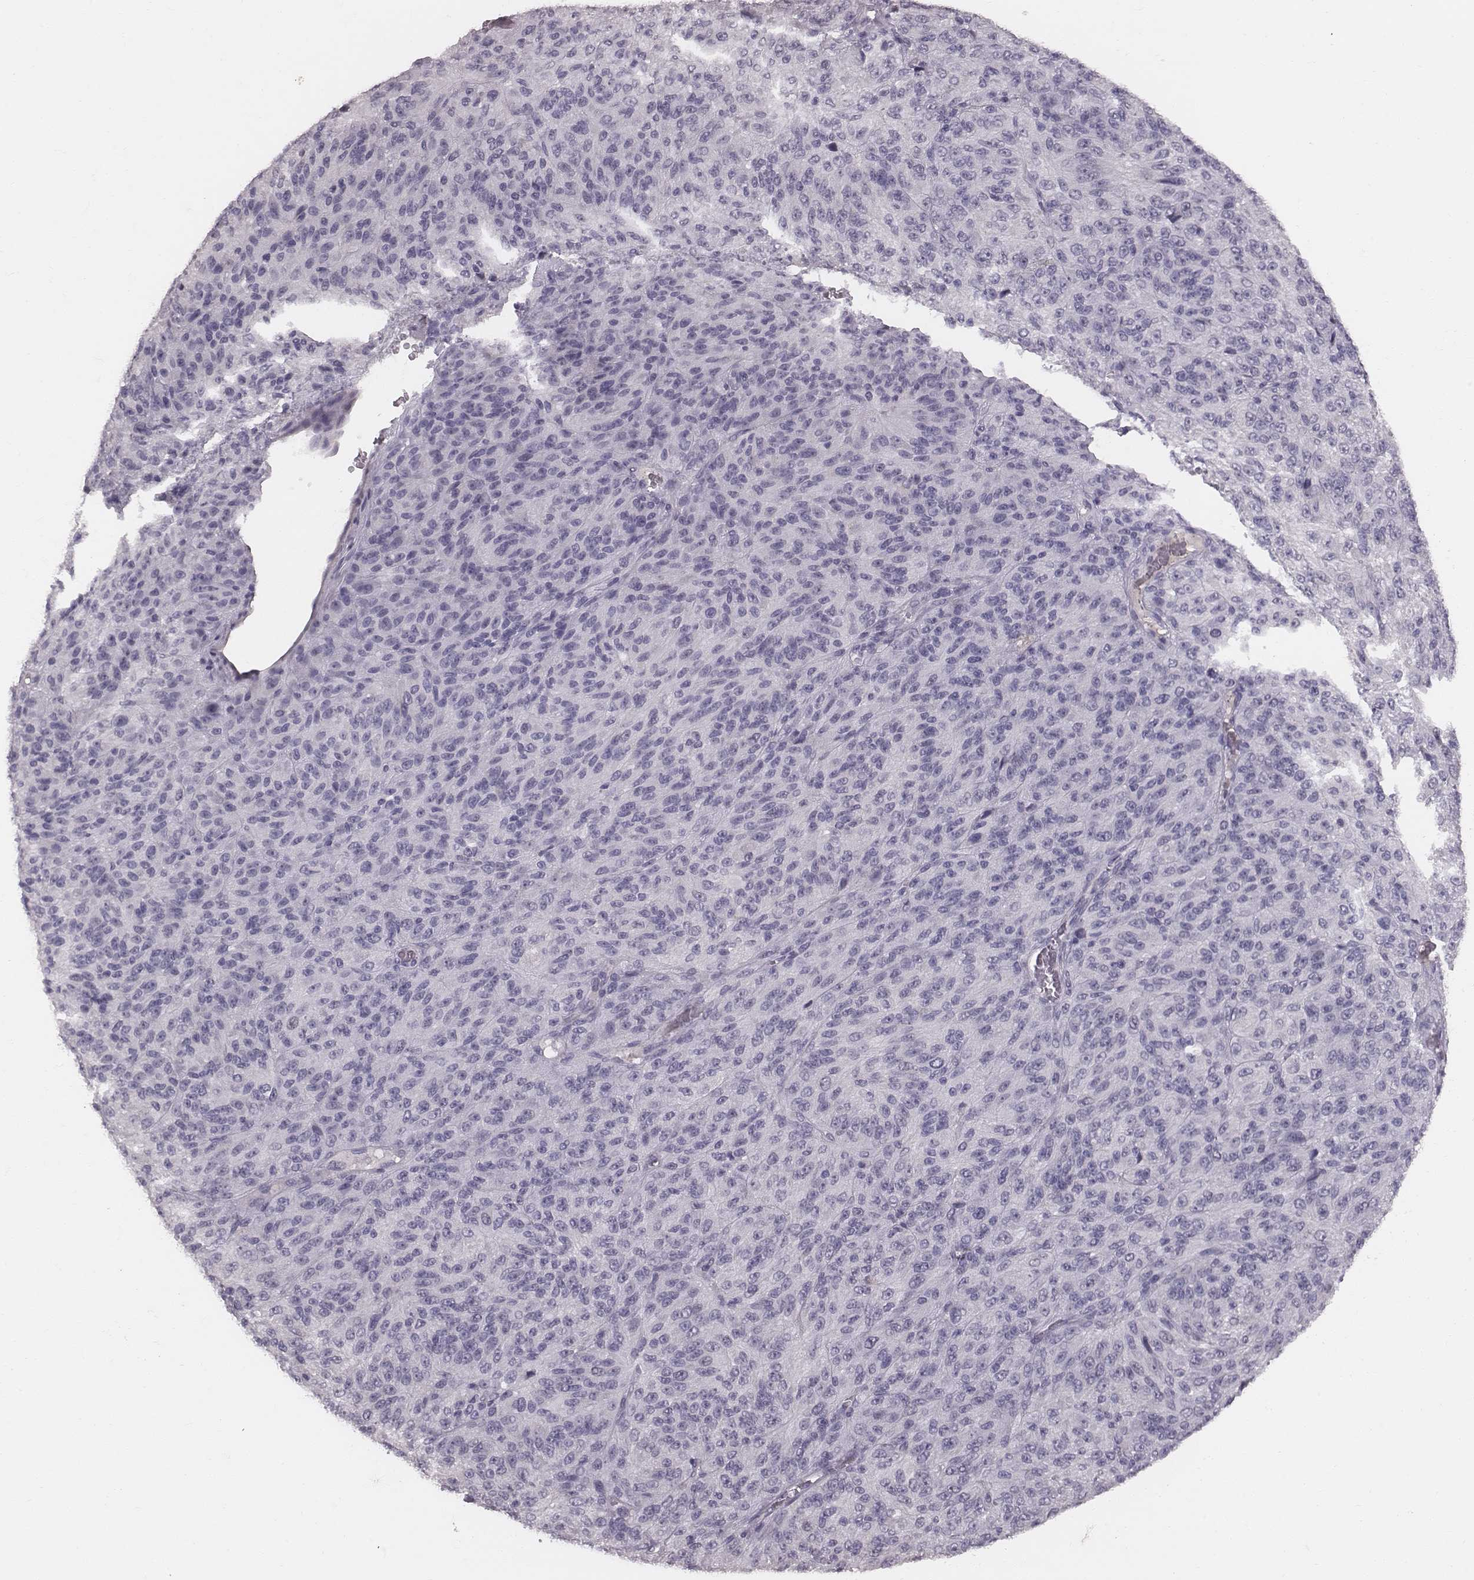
{"staining": {"intensity": "negative", "quantity": "none", "location": "none"}, "tissue": "melanoma", "cell_type": "Tumor cells", "image_type": "cancer", "snomed": [{"axis": "morphology", "description": "Malignant melanoma, Metastatic site"}, {"axis": "topography", "description": "Brain"}], "caption": "DAB (3,3'-diaminobenzidine) immunohistochemical staining of malignant melanoma (metastatic site) exhibits no significant staining in tumor cells.", "gene": "CFTR", "patient": {"sex": "female", "age": 56}}